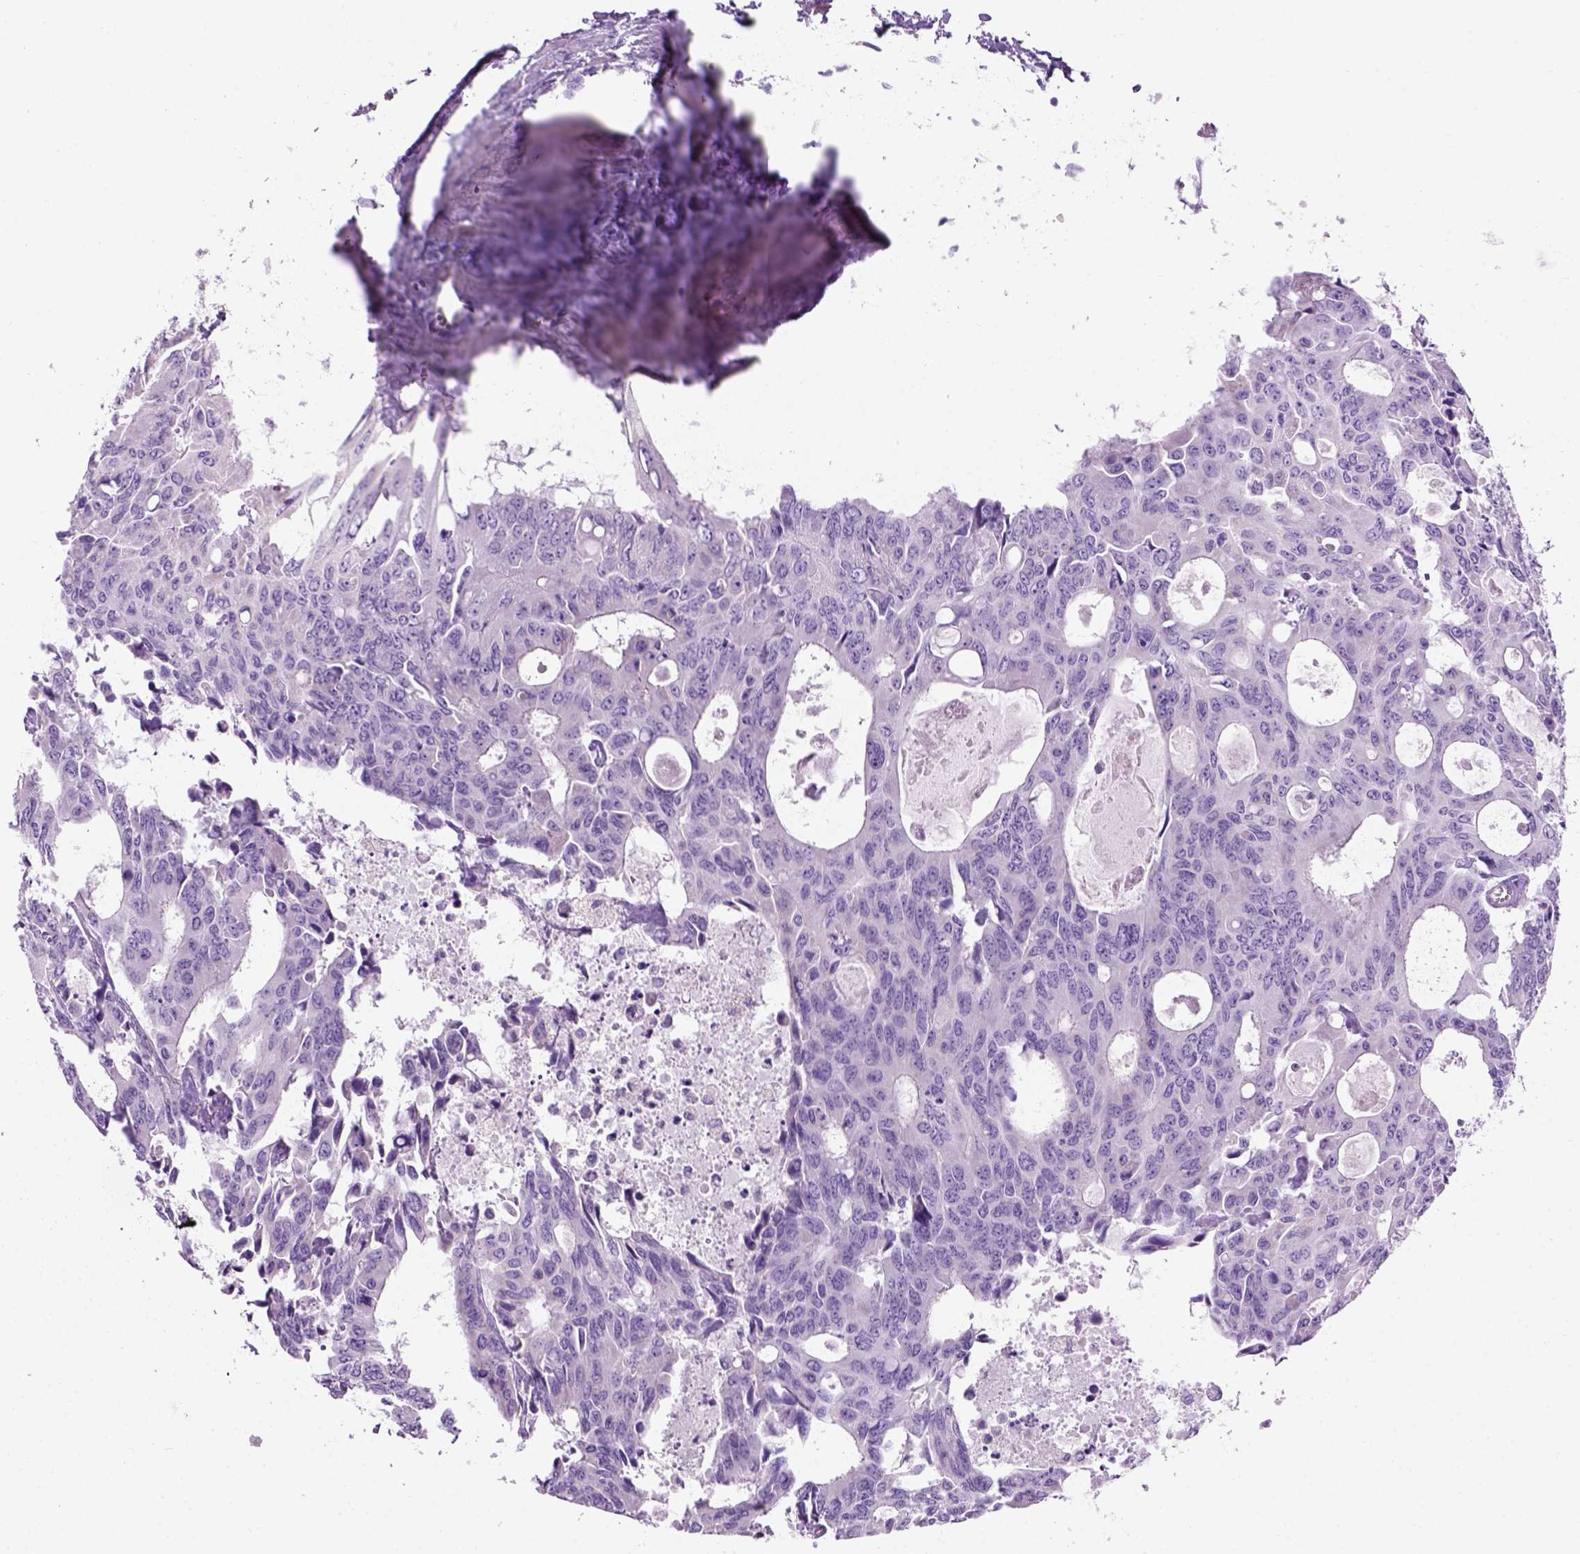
{"staining": {"intensity": "negative", "quantity": "none", "location": "none"}, "tissue": "colorectal cancer", "cell_type": "Tumor cells", "image_type": "cancer", "snomed": [{"axis": "morphology", "description": "Adenocarcinoma, NOS"}, {"axis": "topography", "description": "Rectum"}], "caption": "IHC micrograph of human adenocarcinoma (colorectal) stained for a protein (brown), which displays no staining in tumor cells.", "gene": "GABRB2", "patient": {"sex": "male", "age": 76}}